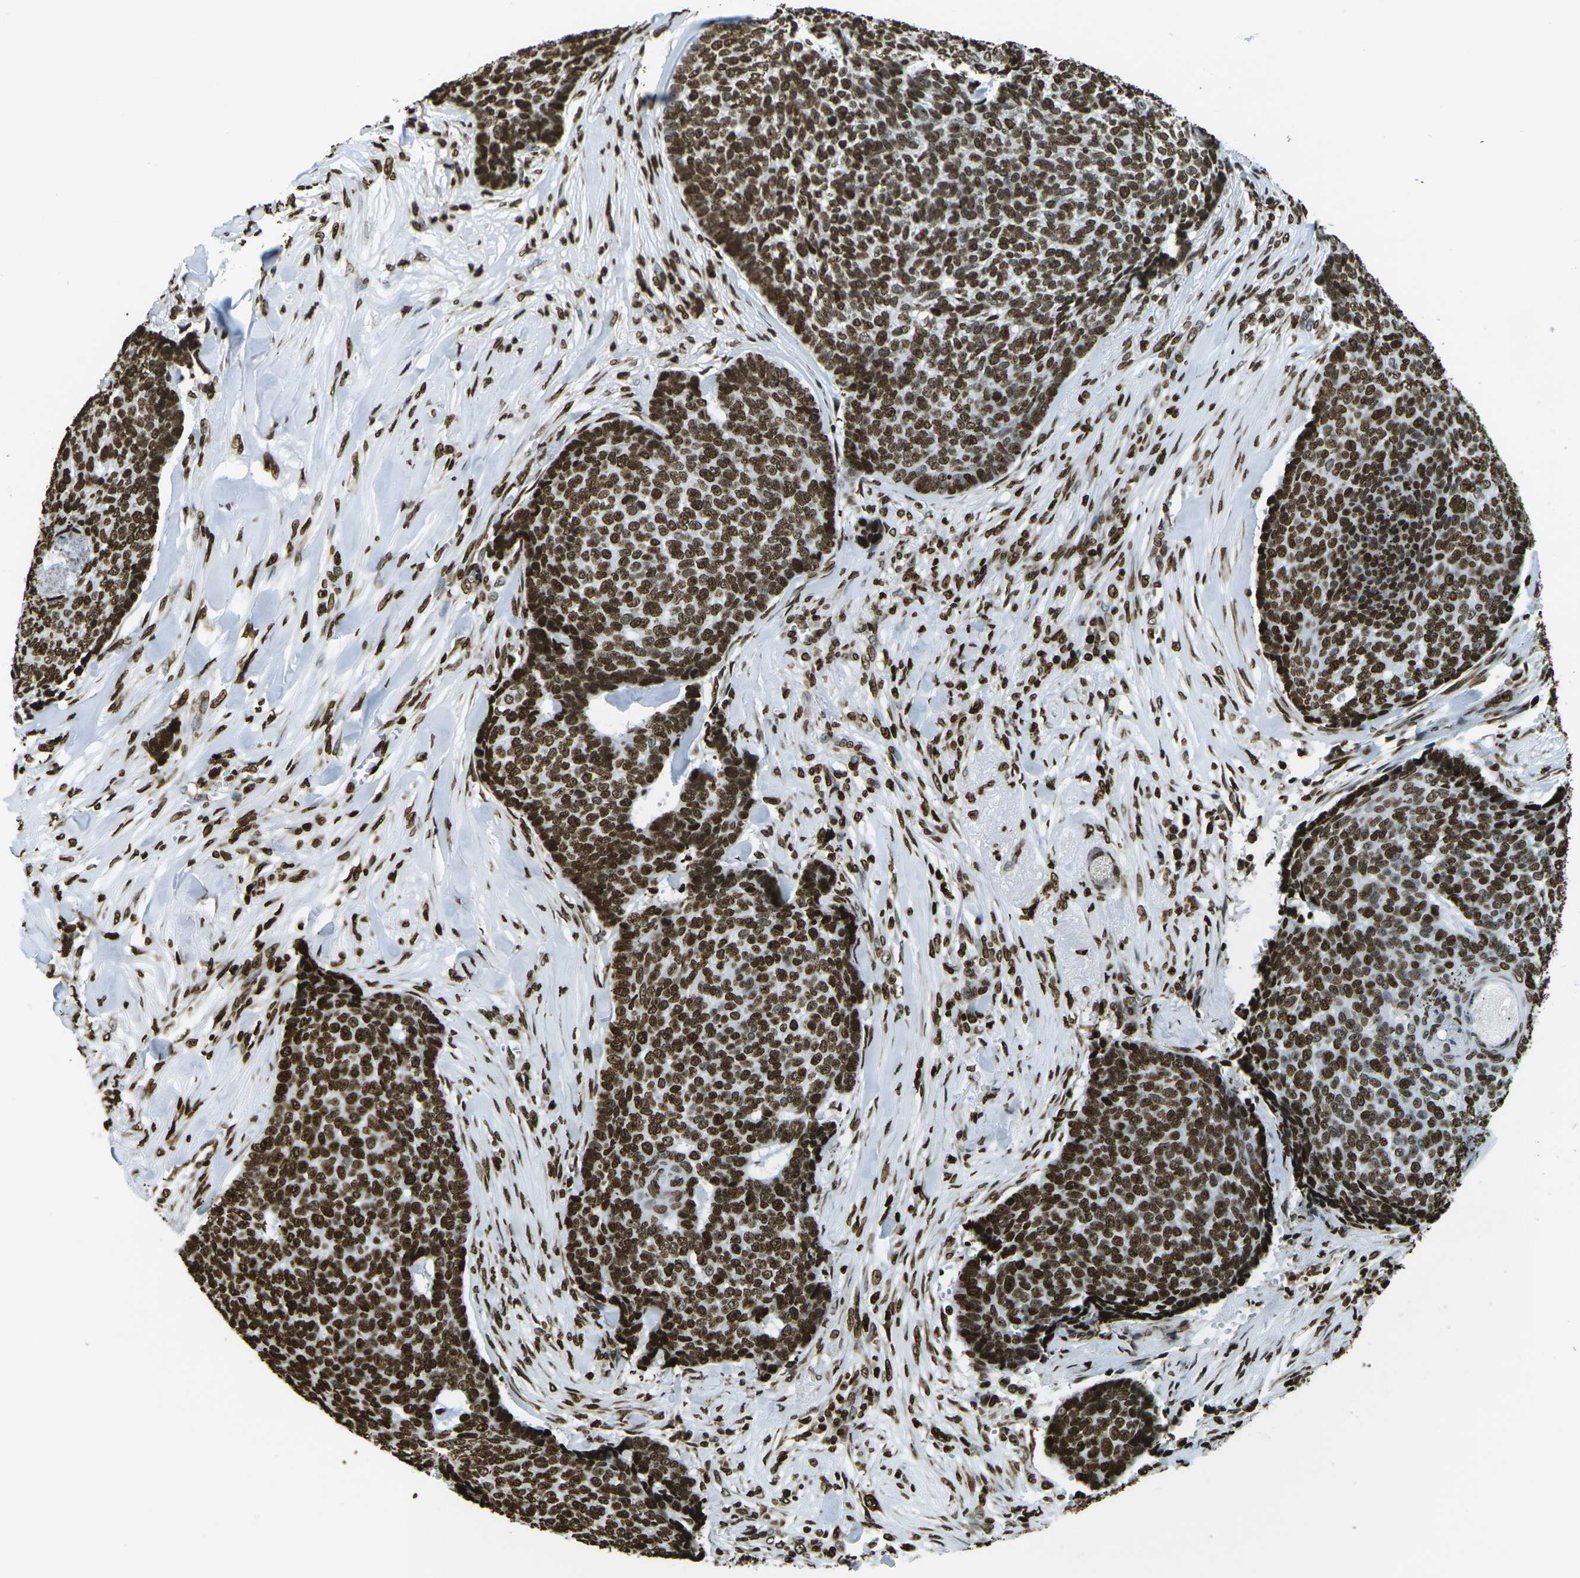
{"staining": {"intensity": "strong", "quantity": ">75%", "location": "nuclear"}, "tissue": "skin cancer", "cell_type": "Tumor cells", "image_type": "cancer", "snomed": [{"axis": "morphology", "description": "Basal cell carcinoma"}, {"axis": "topography", "description": "Skin"}], "caption": "A micrograph showing strong nuclear expression in about >75% of tumor cells in skin basal cell carcinoma, as visualized by brown immunohistochemical staining.", "gene": "H1-2", "patient": {"sex": "male", "age": 84}}